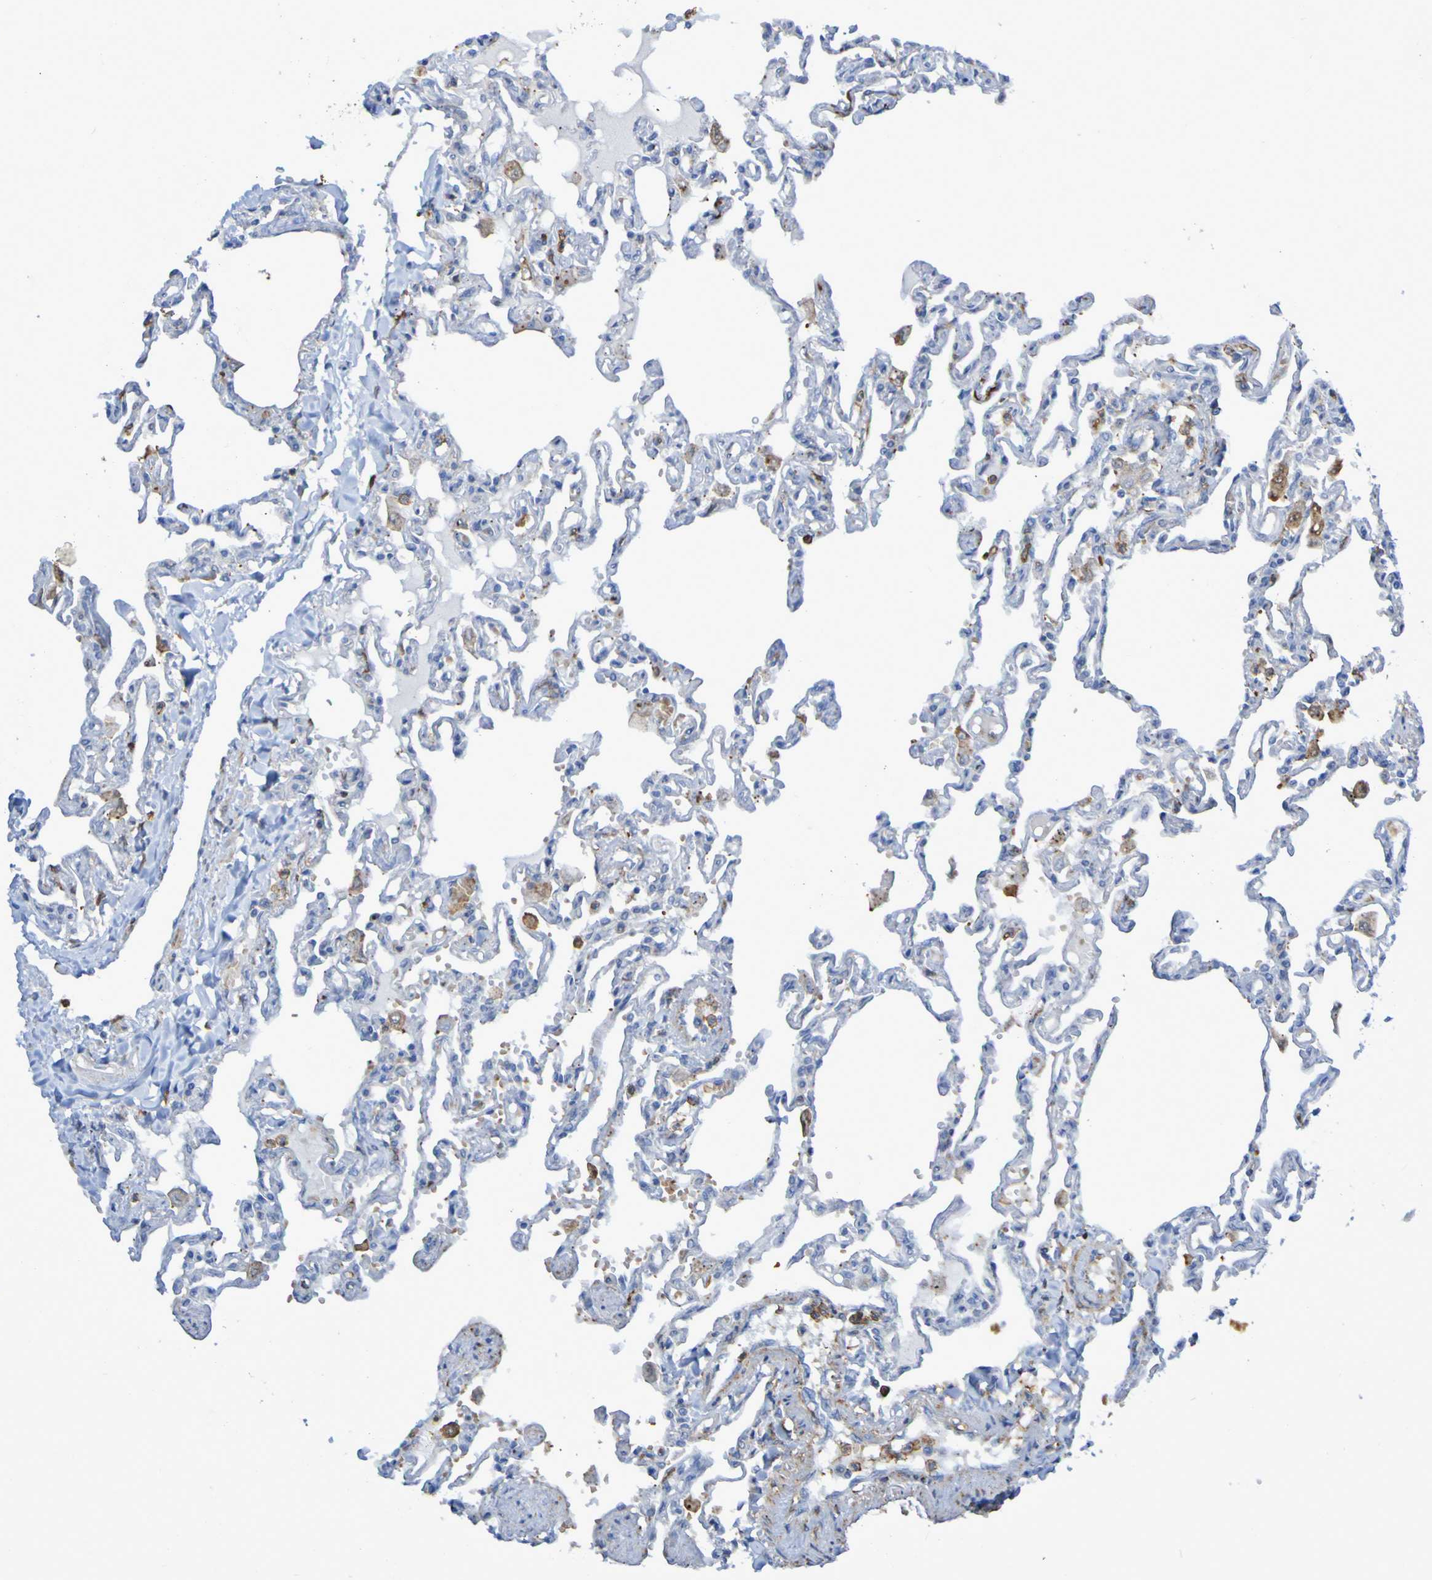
{"staining": {"intensity": "weak", "quantity": "<25%", "location": "cytoplasmic/membranous"}, "tissue": "lung", "cell_type": "Alveolar cells", "image_type": "normal", "snomed": [{"axis": "morphology", "description": "Normal tissue, NOS"}, {"axis": "topography", "description": "Lung"}], "caption": "Alveolar cells are negative for protein expression in unremarkable human lung. (DAB immunohistochemistry visualized using brightfield microscopy, high magnification).", "gene": "SCRG1", "patient": {"sex": "male", "age": 21}}